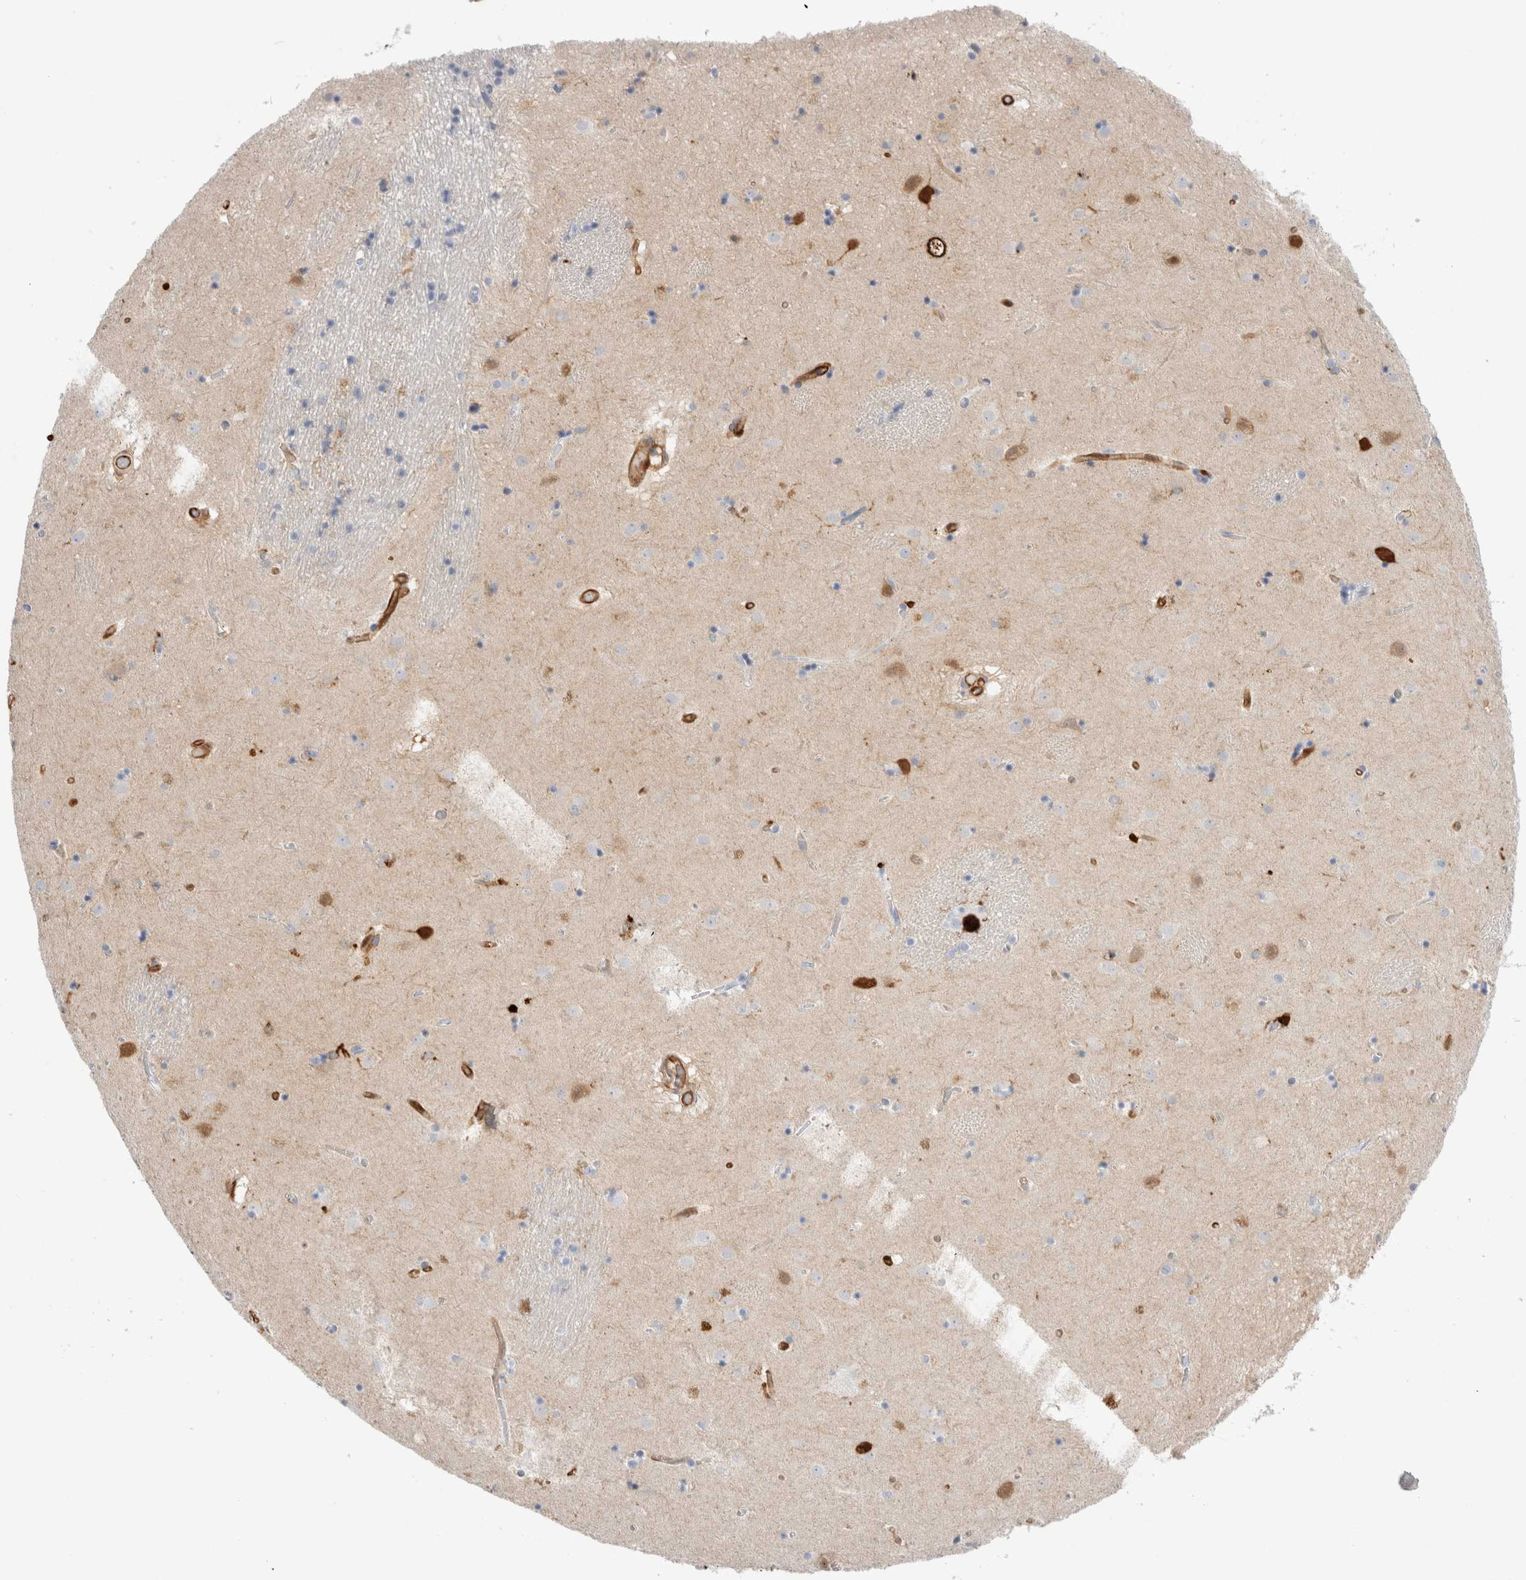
{"staining": {"intensity": "negative", "quantity": "none", "location": "none"}, "tissue": "caudate", "cell_type": "Glial cells", "image_type": "normal", "snomed": [{"axis": "morphology", "description": "Normal tissue, NOS"}, {"axis": "topography", "description": "Lateral ventricle wall"}], "caption": "Immunohistochemistry (IHC) micrograph of normal human caudate stained for a protein (brown), which exhibits no expression in glial cells.", "gene": "NAPEPLD", "patient": {"sex": "male", "age": 70}}